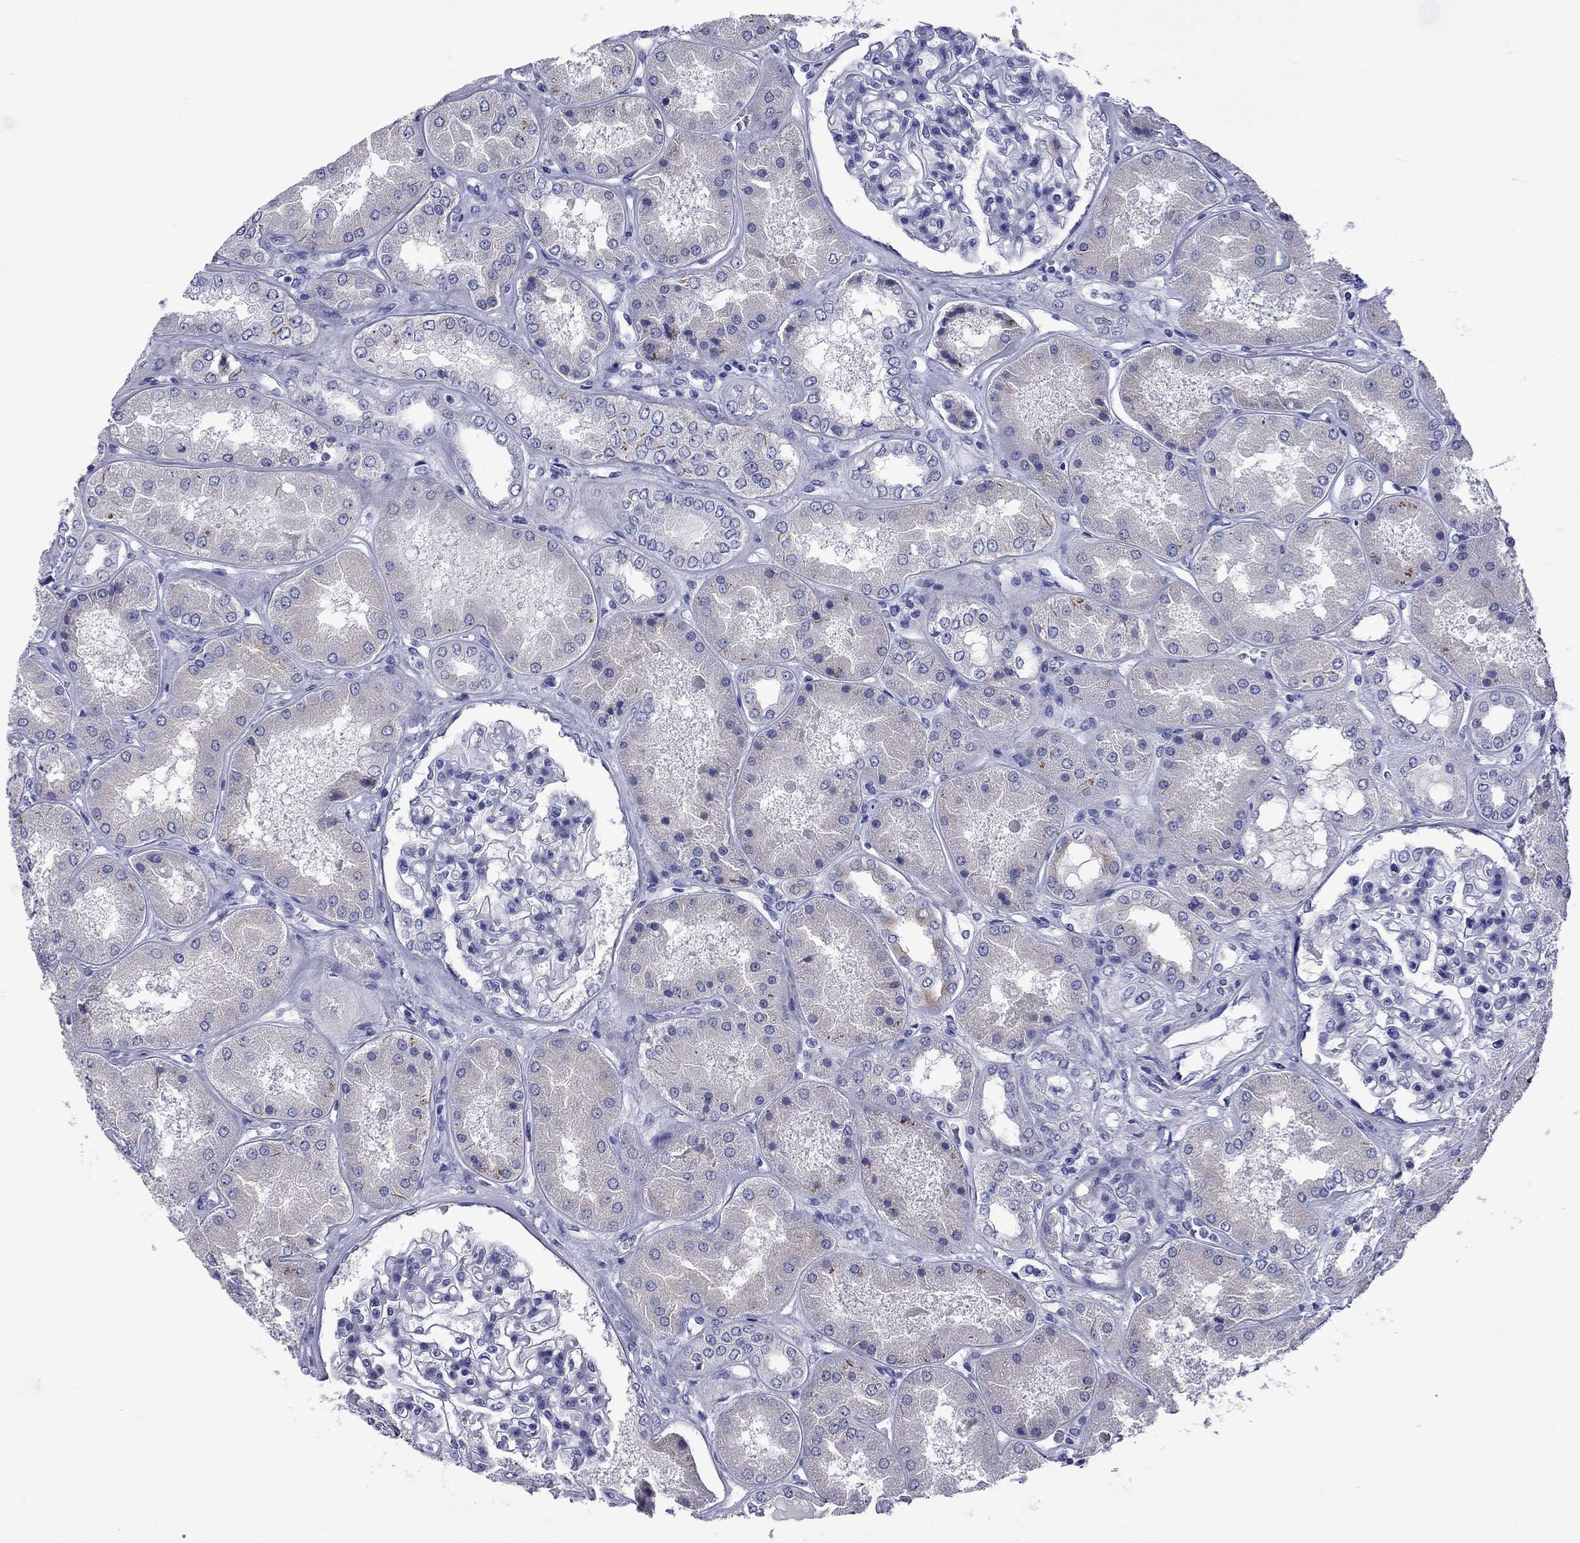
{"staining": {"intensity": "negative", "quantity": "none", "location": "none"}, "tissue": "kidney", "cell_type": "Cells in glomeruli", "image_type": "normal", "snomed": [{"axis": "morphology", "description": "Normal tissue, NOS"}, {"axis": "topography", "description": "Kidney"}], "caption": "The image exhibits no staining of cells in glomeruli in normal kidney.", "gene": "EPPIN", "patient": {"sex": "female", "age": 56}}